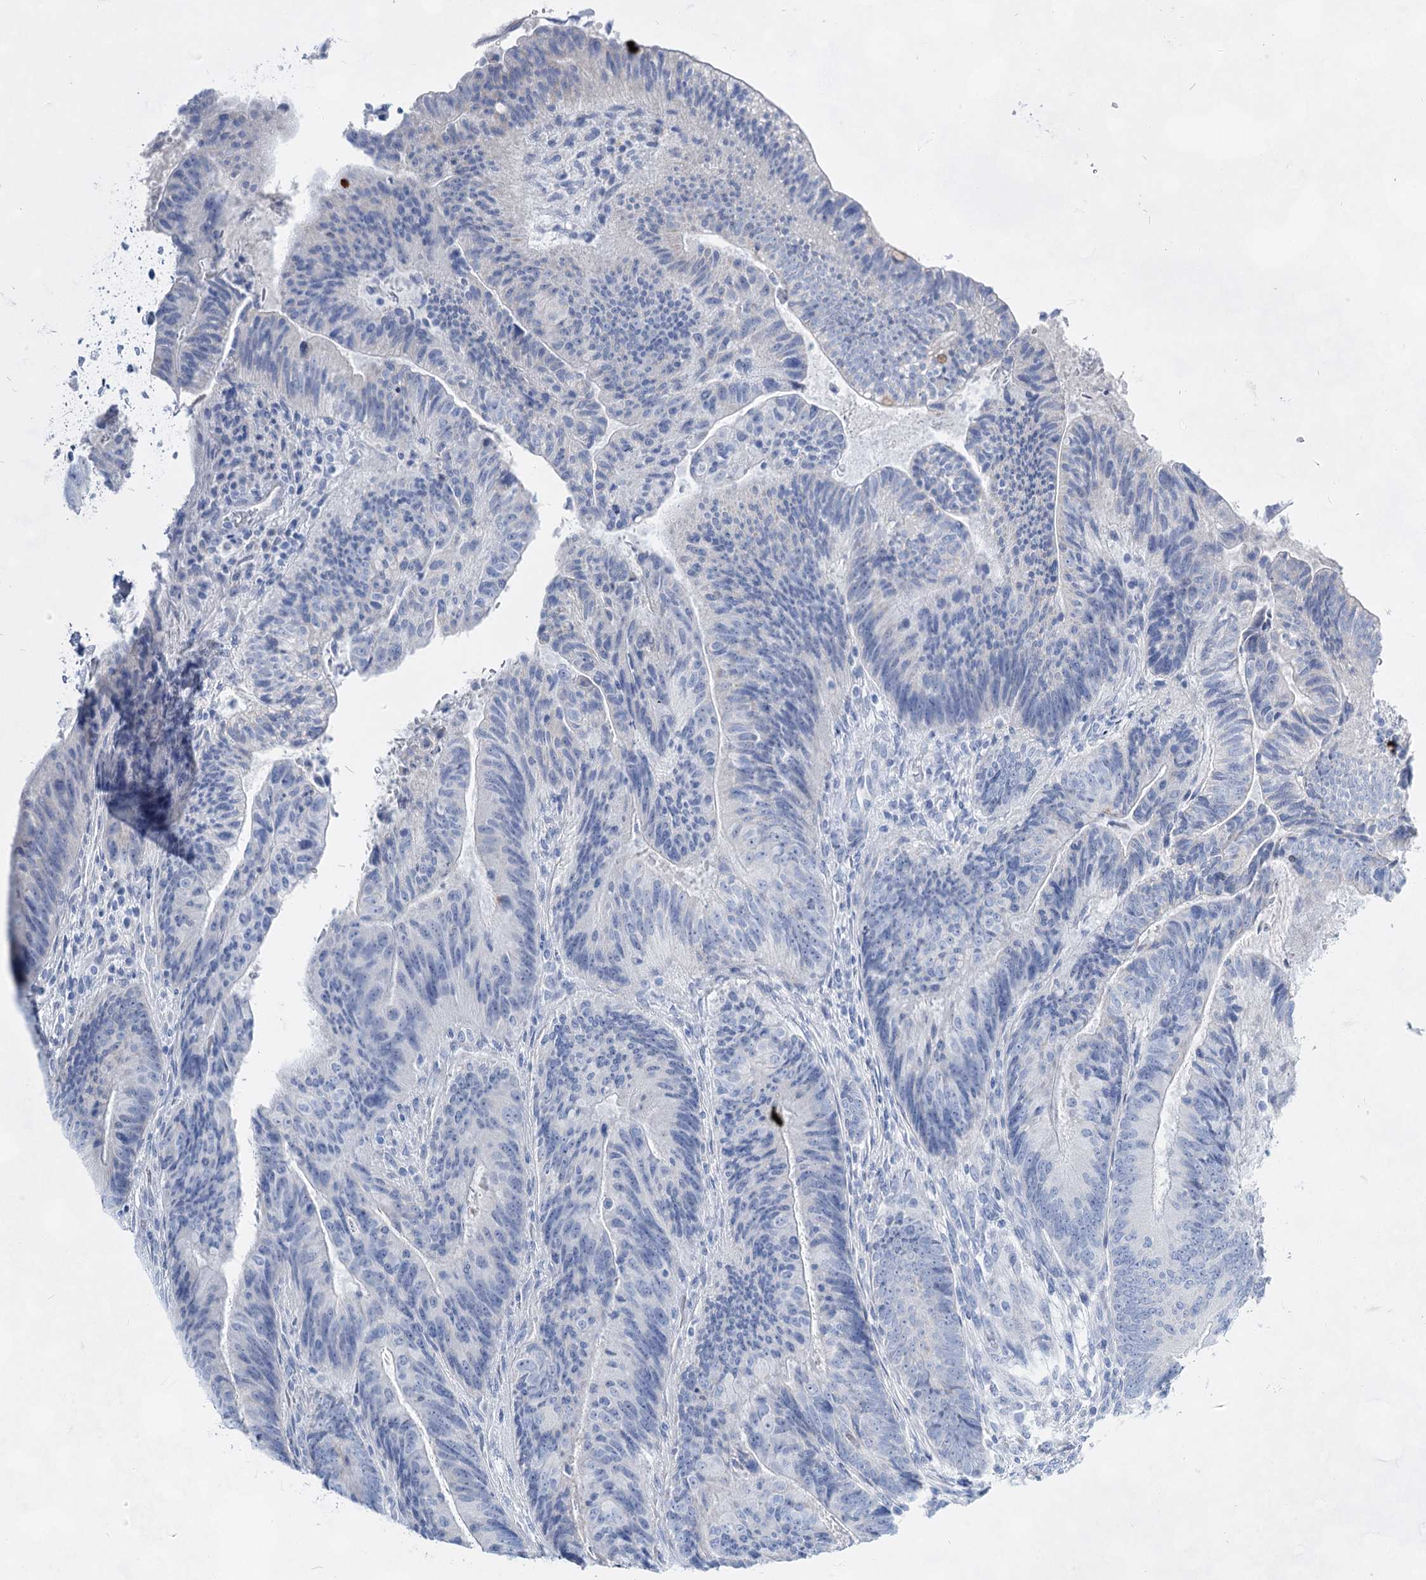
{"staining": {"intensity": "negative", "quantity": "none", "location": "none"}, "tissue": "colorectal cancer", "cell_type": "Tumor cells", "image_type": "cancer", "snomed": [{"axis": "morphology", "description": "Adenocarcinoma, NOS"}, {"axis": "topography", "description": "Colon"}], "caption": "Micrograph shows no protein expression in tumor cells of colorectal adenocarcinoma tissue.", "gene": "ACRV1", "patient": {"sex": "female", "age": 67}}